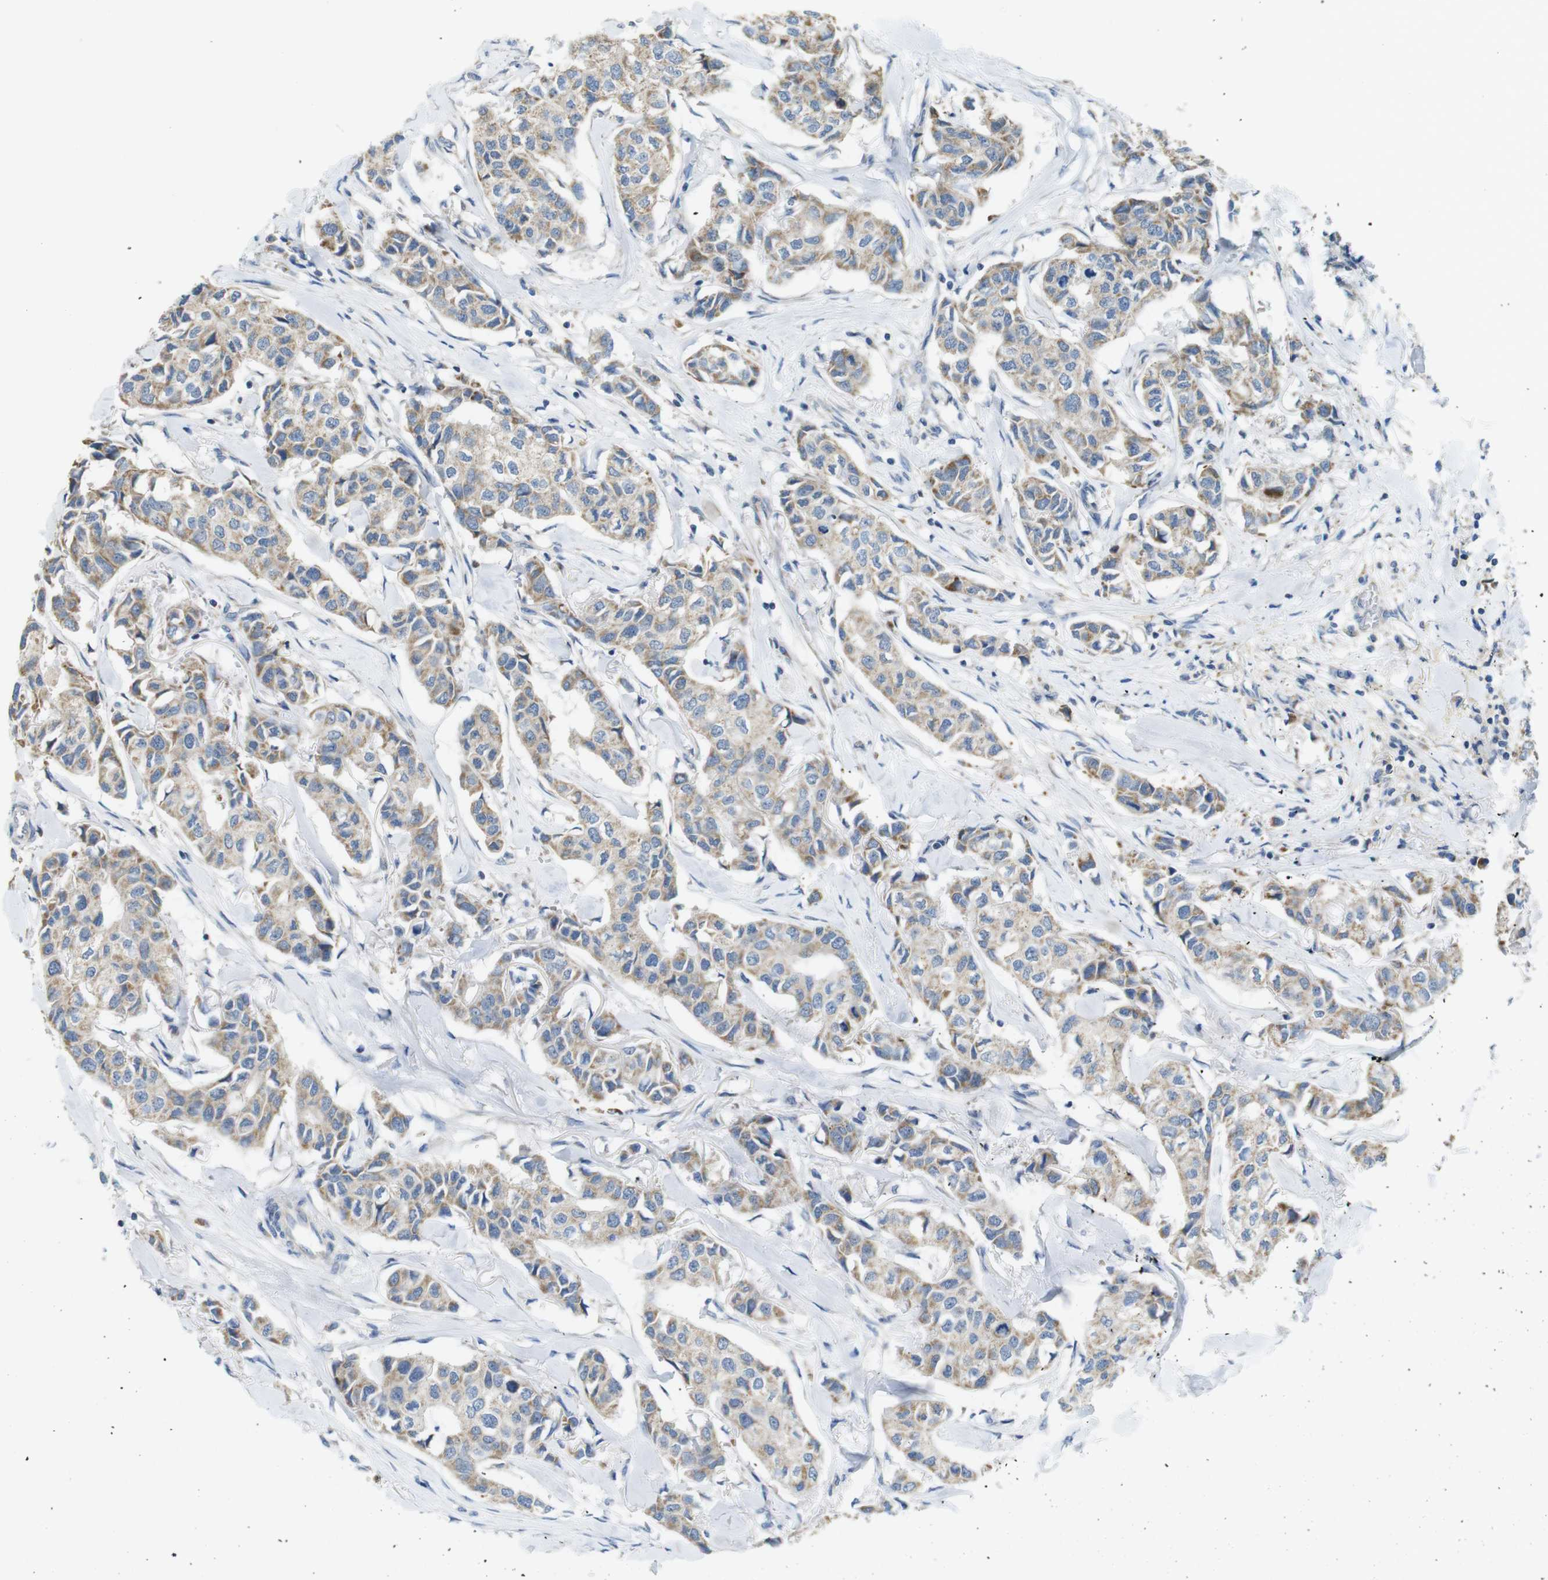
{"staining": {"intensity": "moderate", "quantity": ">75%", "location": "cytoplasmic/membranous"}, "tissue": "breast cancer", "cell_type": "Tumor cells", "image_type": "cancer", "snomed": [{"axis": "morphology", "description": "Duct carcinoma"}, {"axis": "topography", "description": "Breast"}], "caption": "Immunohistochemistry (IHC) (DAB (3,3'-diaminobenzidine)) staining of breast invasive ductal carcinoma exhibits moderate cytoplasmic/membranous protein staining in approximately >75% of tumor cells. The staining is performed using DAB brown chromogen to label protein expression. The nuclei are counter-stained blue using hematoxylin.", "gene": "MARCHF1", "patient": {"sex": "female", "age": 80}}